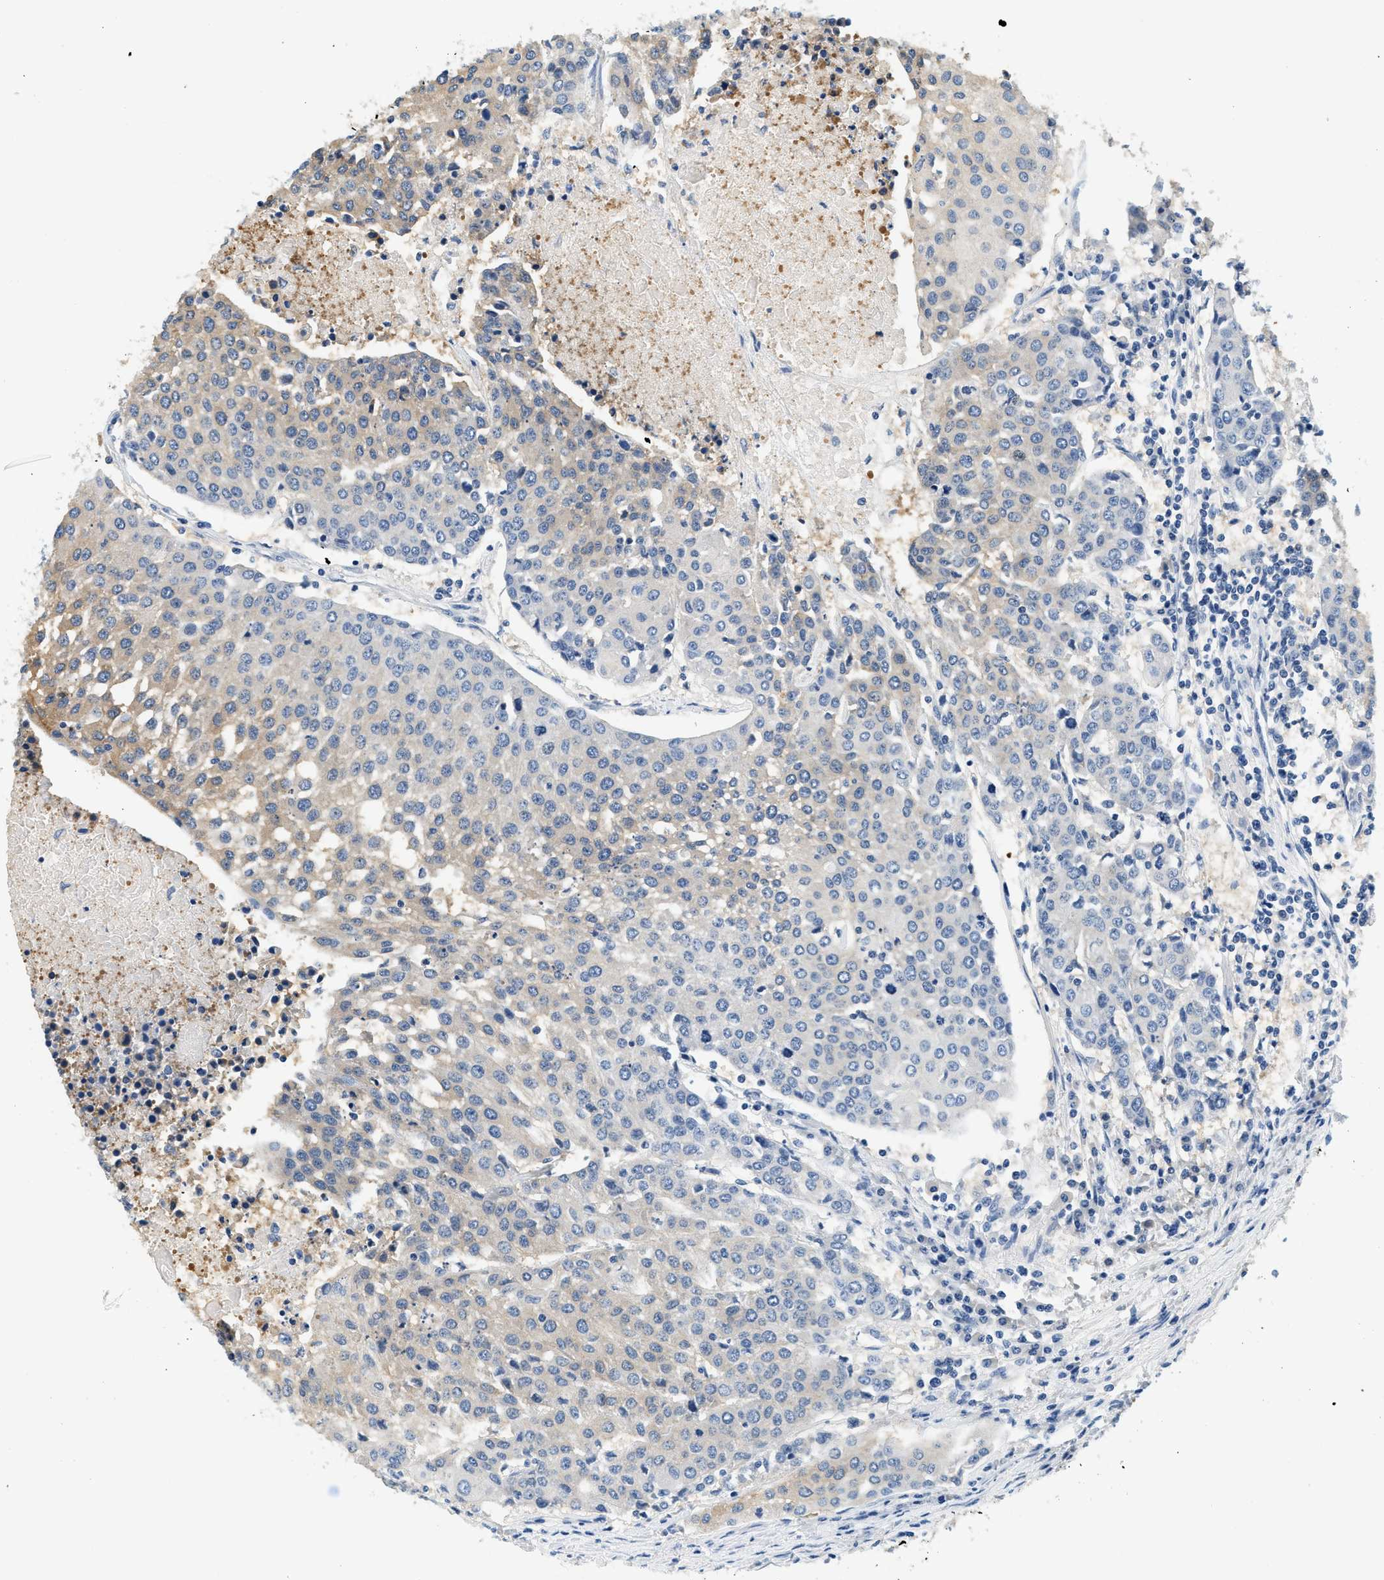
{"staining": {"intensity": "weak", "quantity": "<25%", "location": "cytoplasmic/membranous"}, "tissue": "urothelial cancer", "cell_type": "Tumor cells", "image_type": "cancer", "snomed": [{"axis": "morphology", "description": "Urothelial carcinoma, High grade"}, {"axis": "topography", "description": "Urinary bladder"}], "caption": "Image shows no protein staining in tumor cells of urothelial cancer tissue.", "gene": "SLC35E1", "patient": {"sex": "female", "age": 85}}